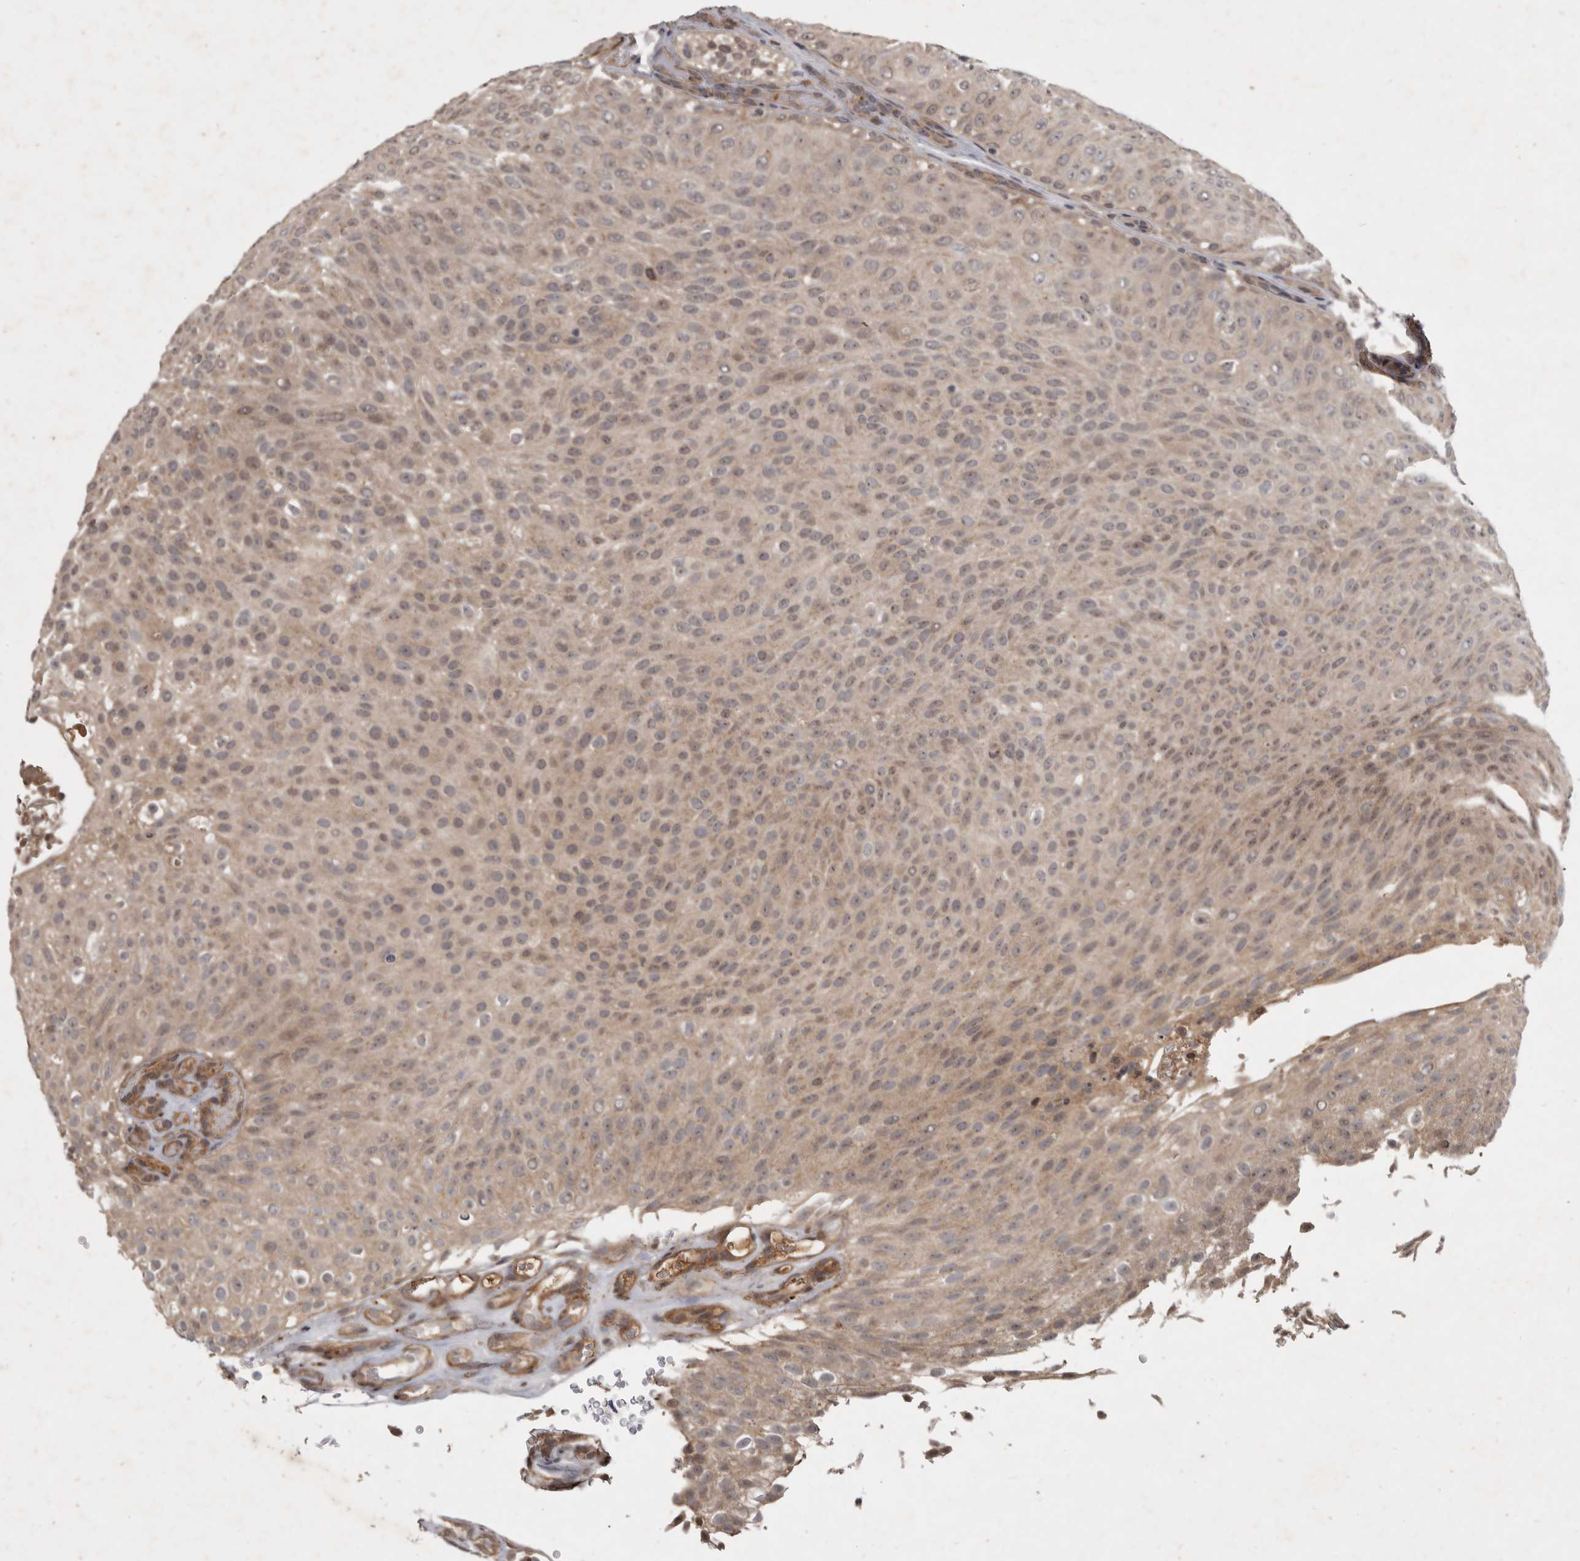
{"staining": {"intensity": "weak", "quantity": ">75%", "location": "cytoplasmic/membranous,nuclear"}, "tissue": "urothelial cancer", "cell_type": "Tumor cells", "image_type": "cancer", "snomed": [{"axis": "morphology", "description": "Urothelial carcinoma, Low grade"}, {"axis": "topography", "description": "Urinary bladder"}], "caption": "Immunohistochemical staining of urothelial cancer reveals low levels of weak cytoplasmic/membranous and nuclear positivity in about >75% of tumor cells.", "gene": "DNAJC28", "patient": {"sex": "male", "age": 78}}